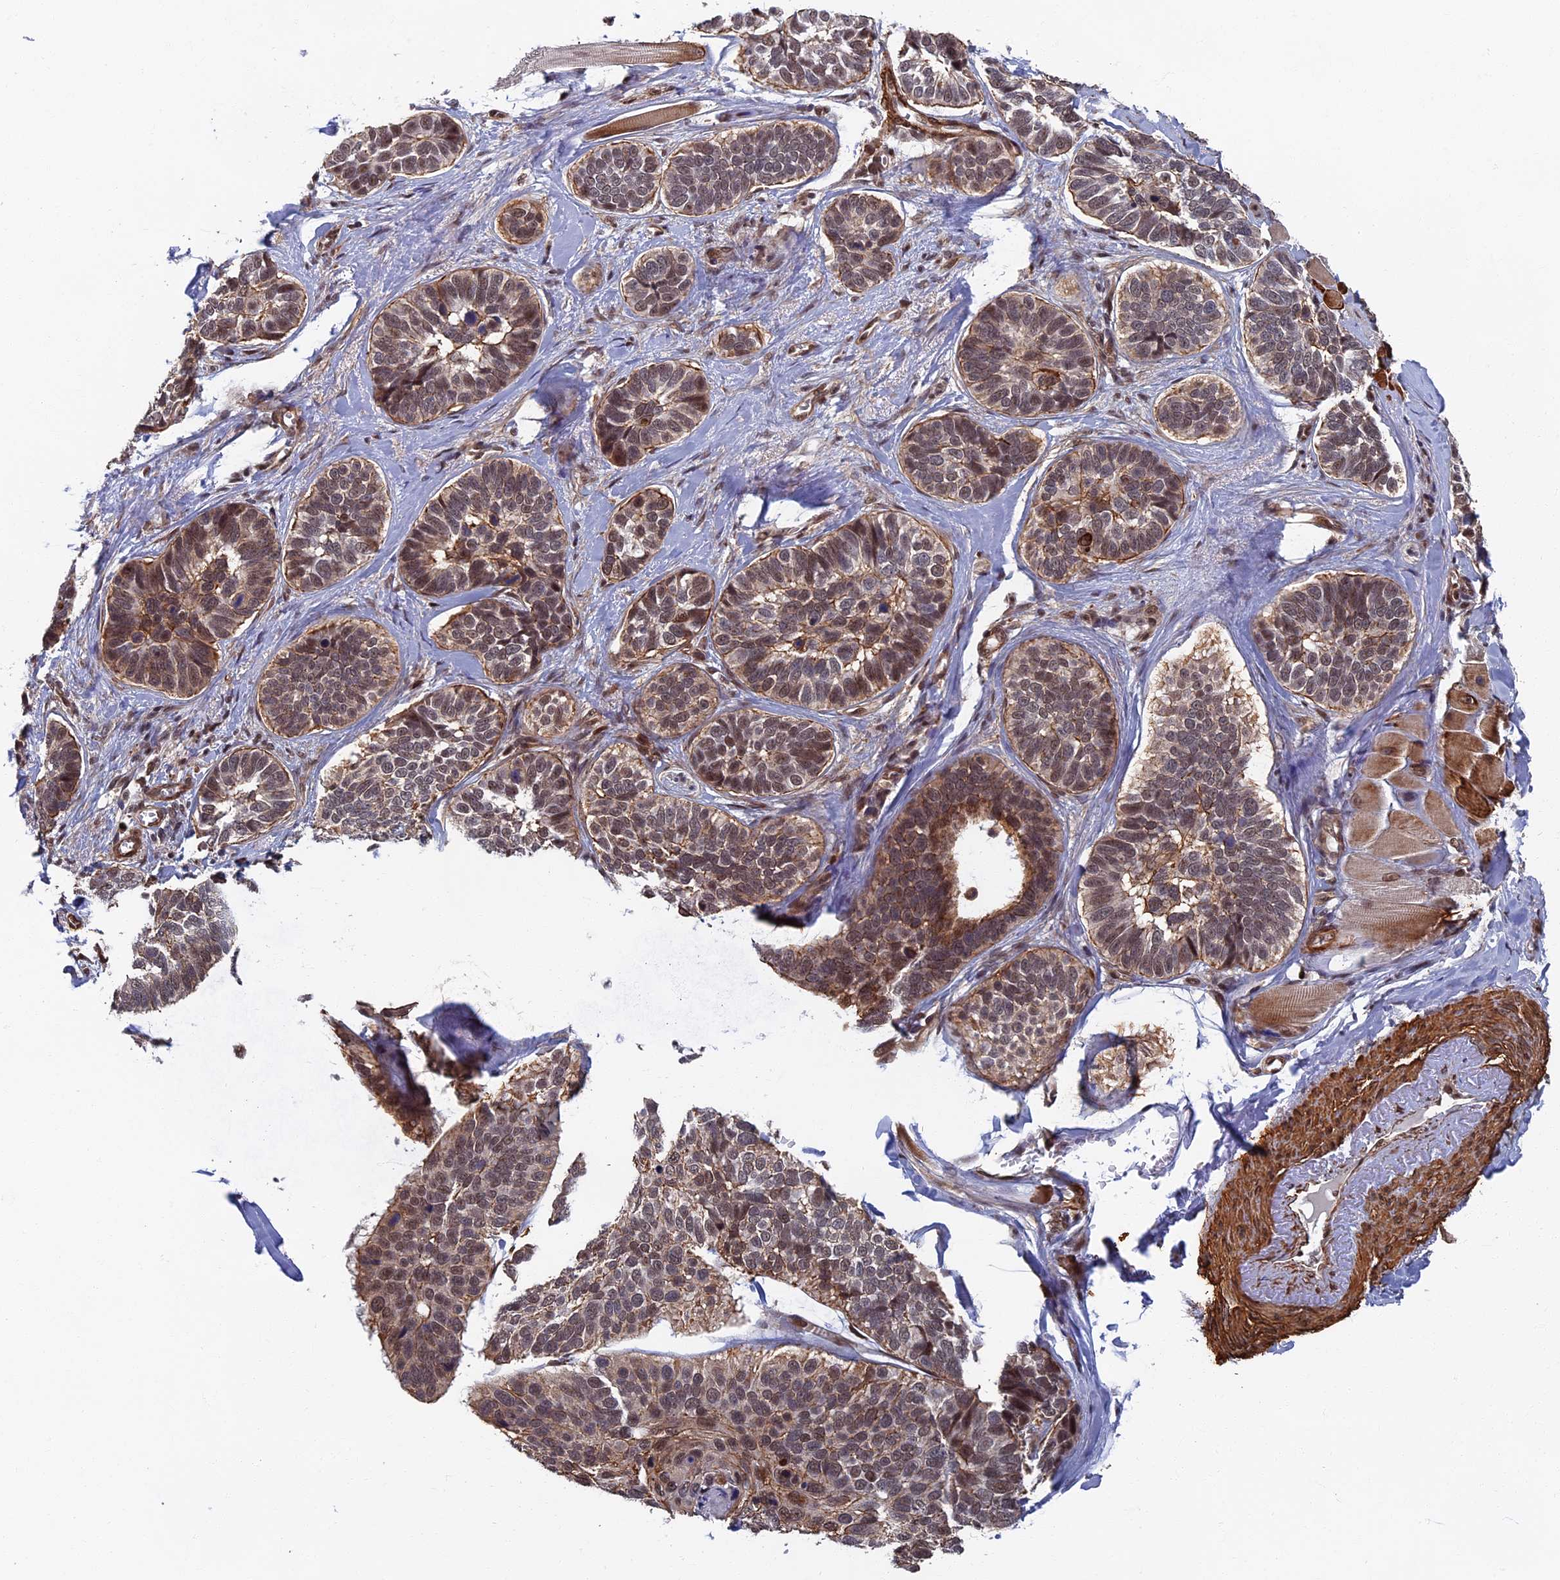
{"staining": {"intensity": "moderate", "quantity": ">75%", "location": "cytoplasmic/membranous,nuclear"}, "tissue": "skin cancer", "cell_type": "Tumor cells", "image_type": "cancer", "snomed": [{"axis": "morphology", "description": "Basal cell carcinoma"}, {"axis": "topography", "description": "Skin"}], "caption": "Protein analysis of basal cell carcinoma (skin) tissue exhibits moderate cytoplasmic/membranous and nuclear expression in approximately >75% of tumor cells.", "gene": "CTDP1", "patient": {"sex": "male", "age": 62}}